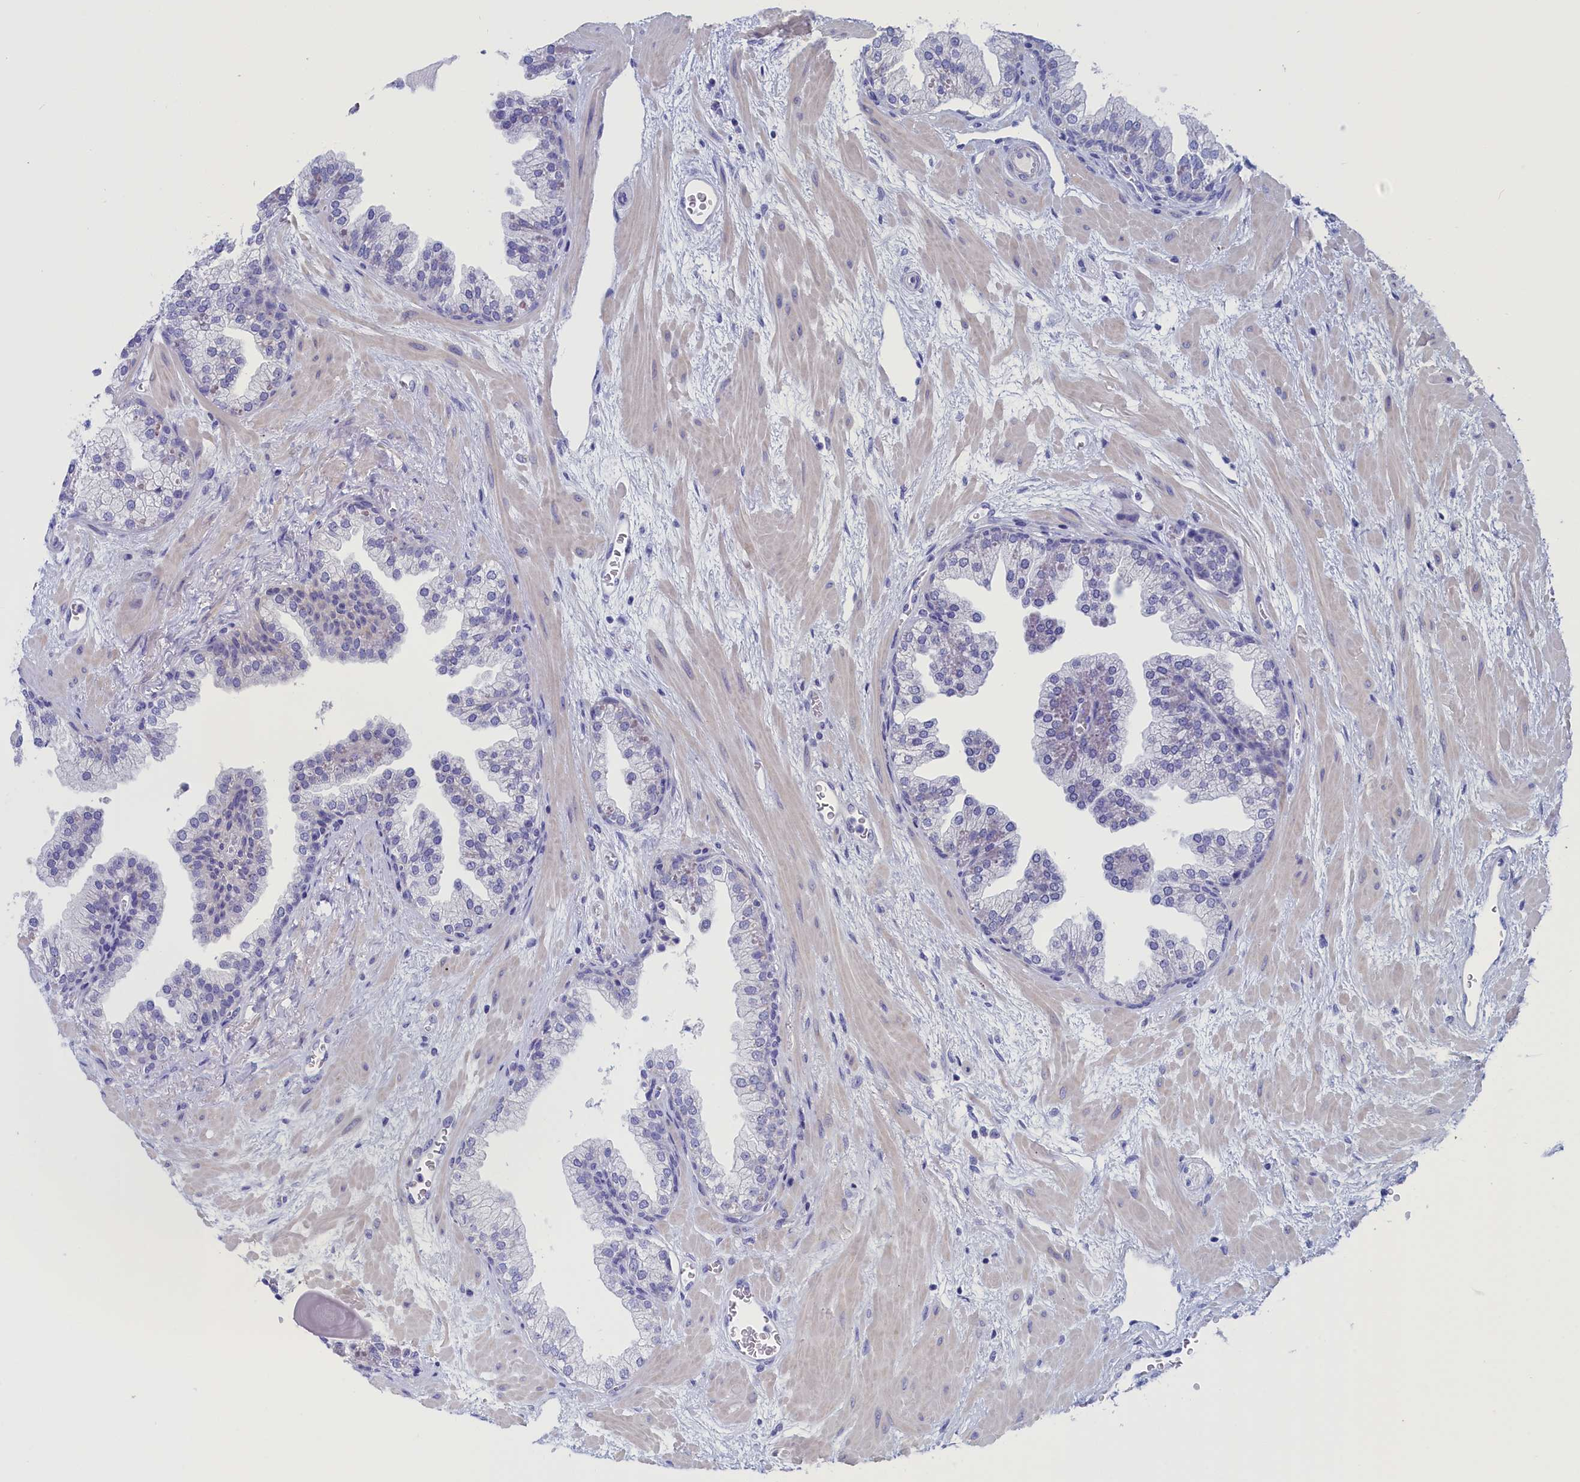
{"staining": {"intensity": "negative", "quantity": "none", "location": "none"}, "tissue": "prostate", "cell_type": "Glandular cells", "image_type": "normal", "snomed": [{"axis": "morphology", "description": "Normal tissue, NOS"}, {"axis": "topography", "description": "Prostate"}], "caption": "High magnification brightfield microscopy of benign prostate stained with DAB (3,3'-diaminobenzidine) (brown) and counterstained with hematoxylin (blue): glandular cells show no significant positivity.", "gene": "ANKRD2", "patient": {"sex": "male", "age": 48}}